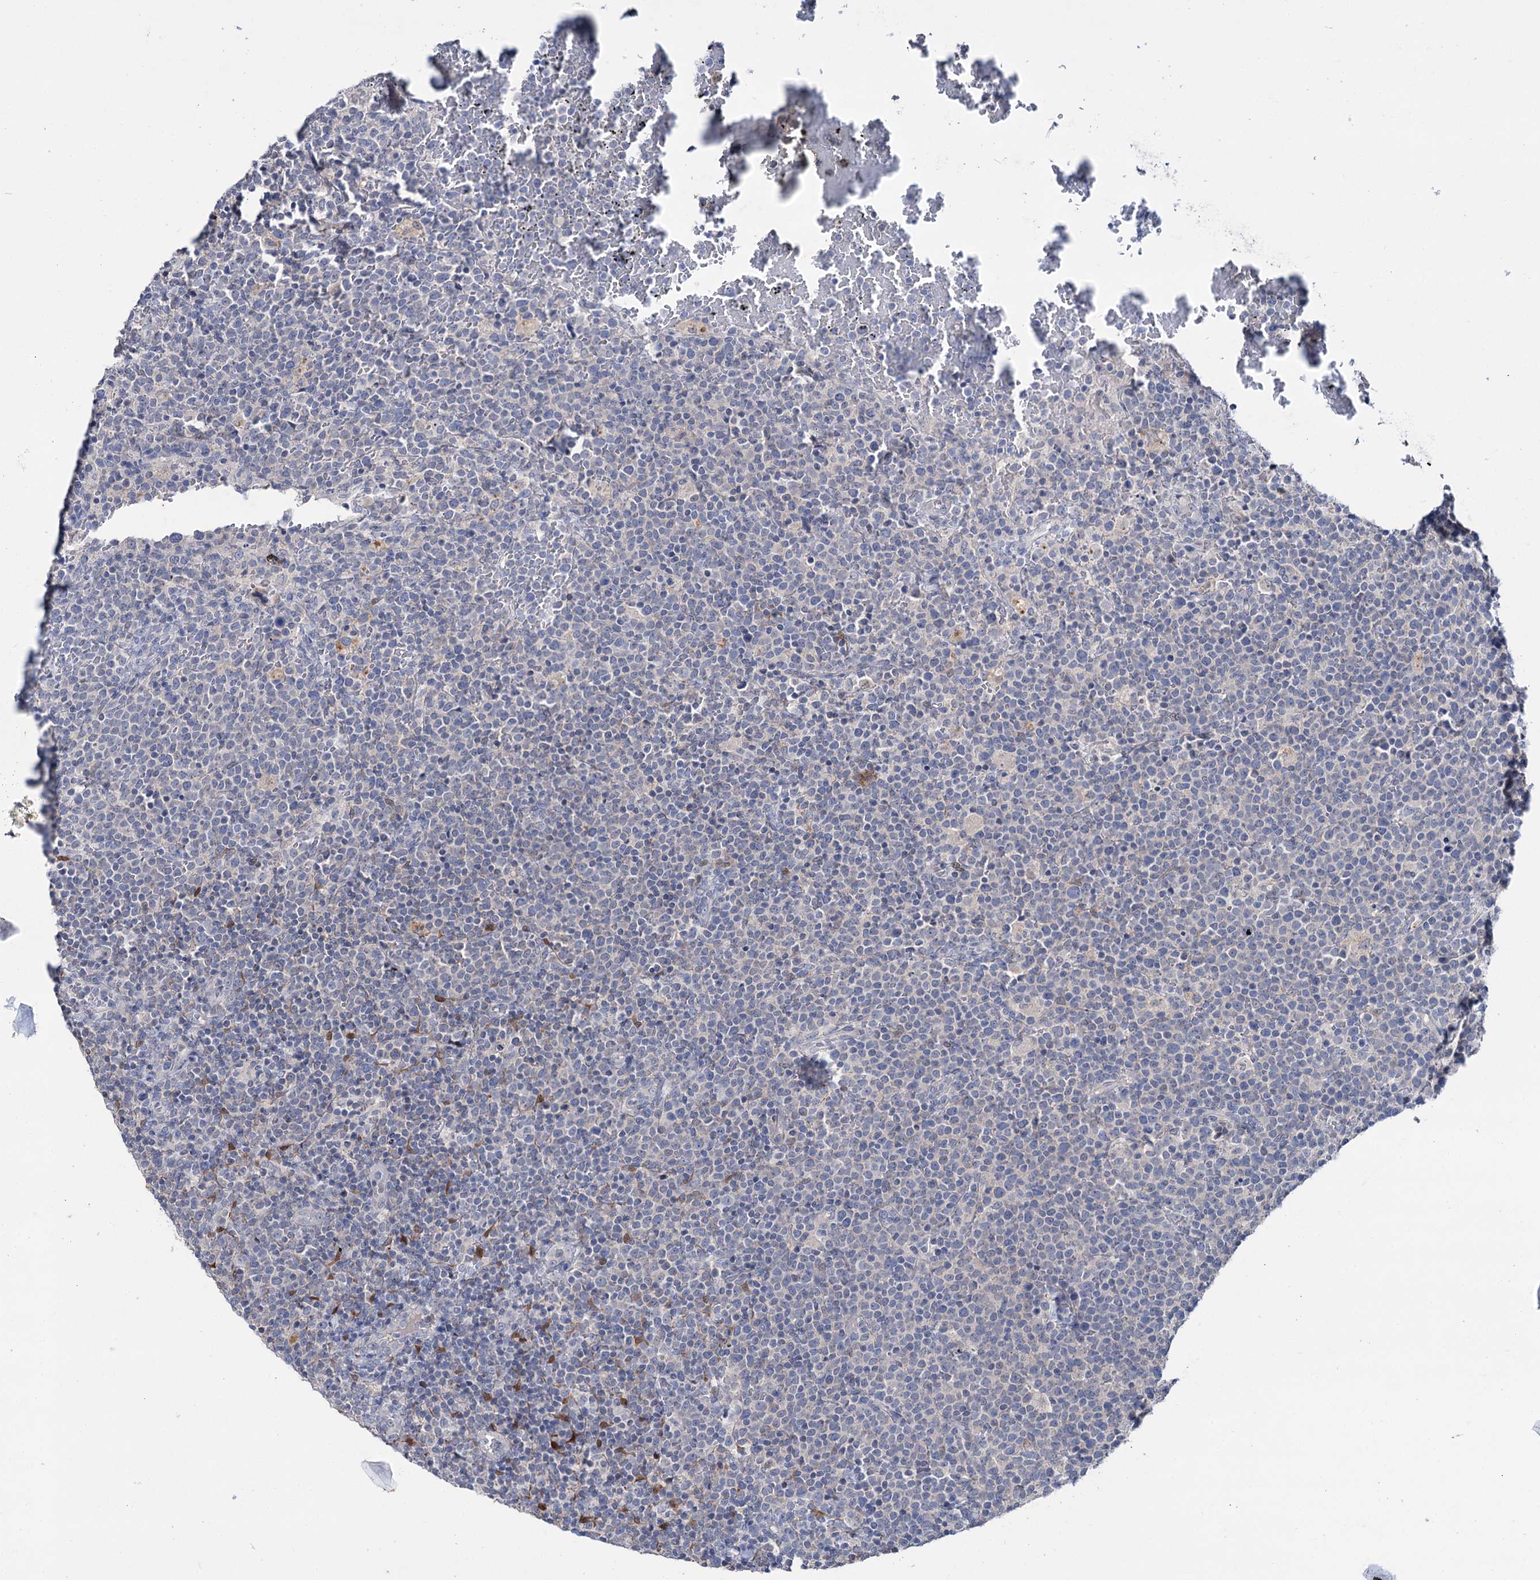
{"staining": {"intensity": "negative", "quantity": "none", "location": "none"}, "tissue": "lymphoma", "cell_type": "Tumor cells", "image_type": "cancer", "snomed": [{"axis": "morphology", "description": "Malignant lymphoma, non-Hodgkin's type, High grade"}, {"axis": "topography", "description": "Lymph node"}], "caption": "Protein analysis of lymphoma demonstrates no significant positivity in tumor cells.", "gene": "LYZL4", "patient": {"sex": "male", "age": 61}}